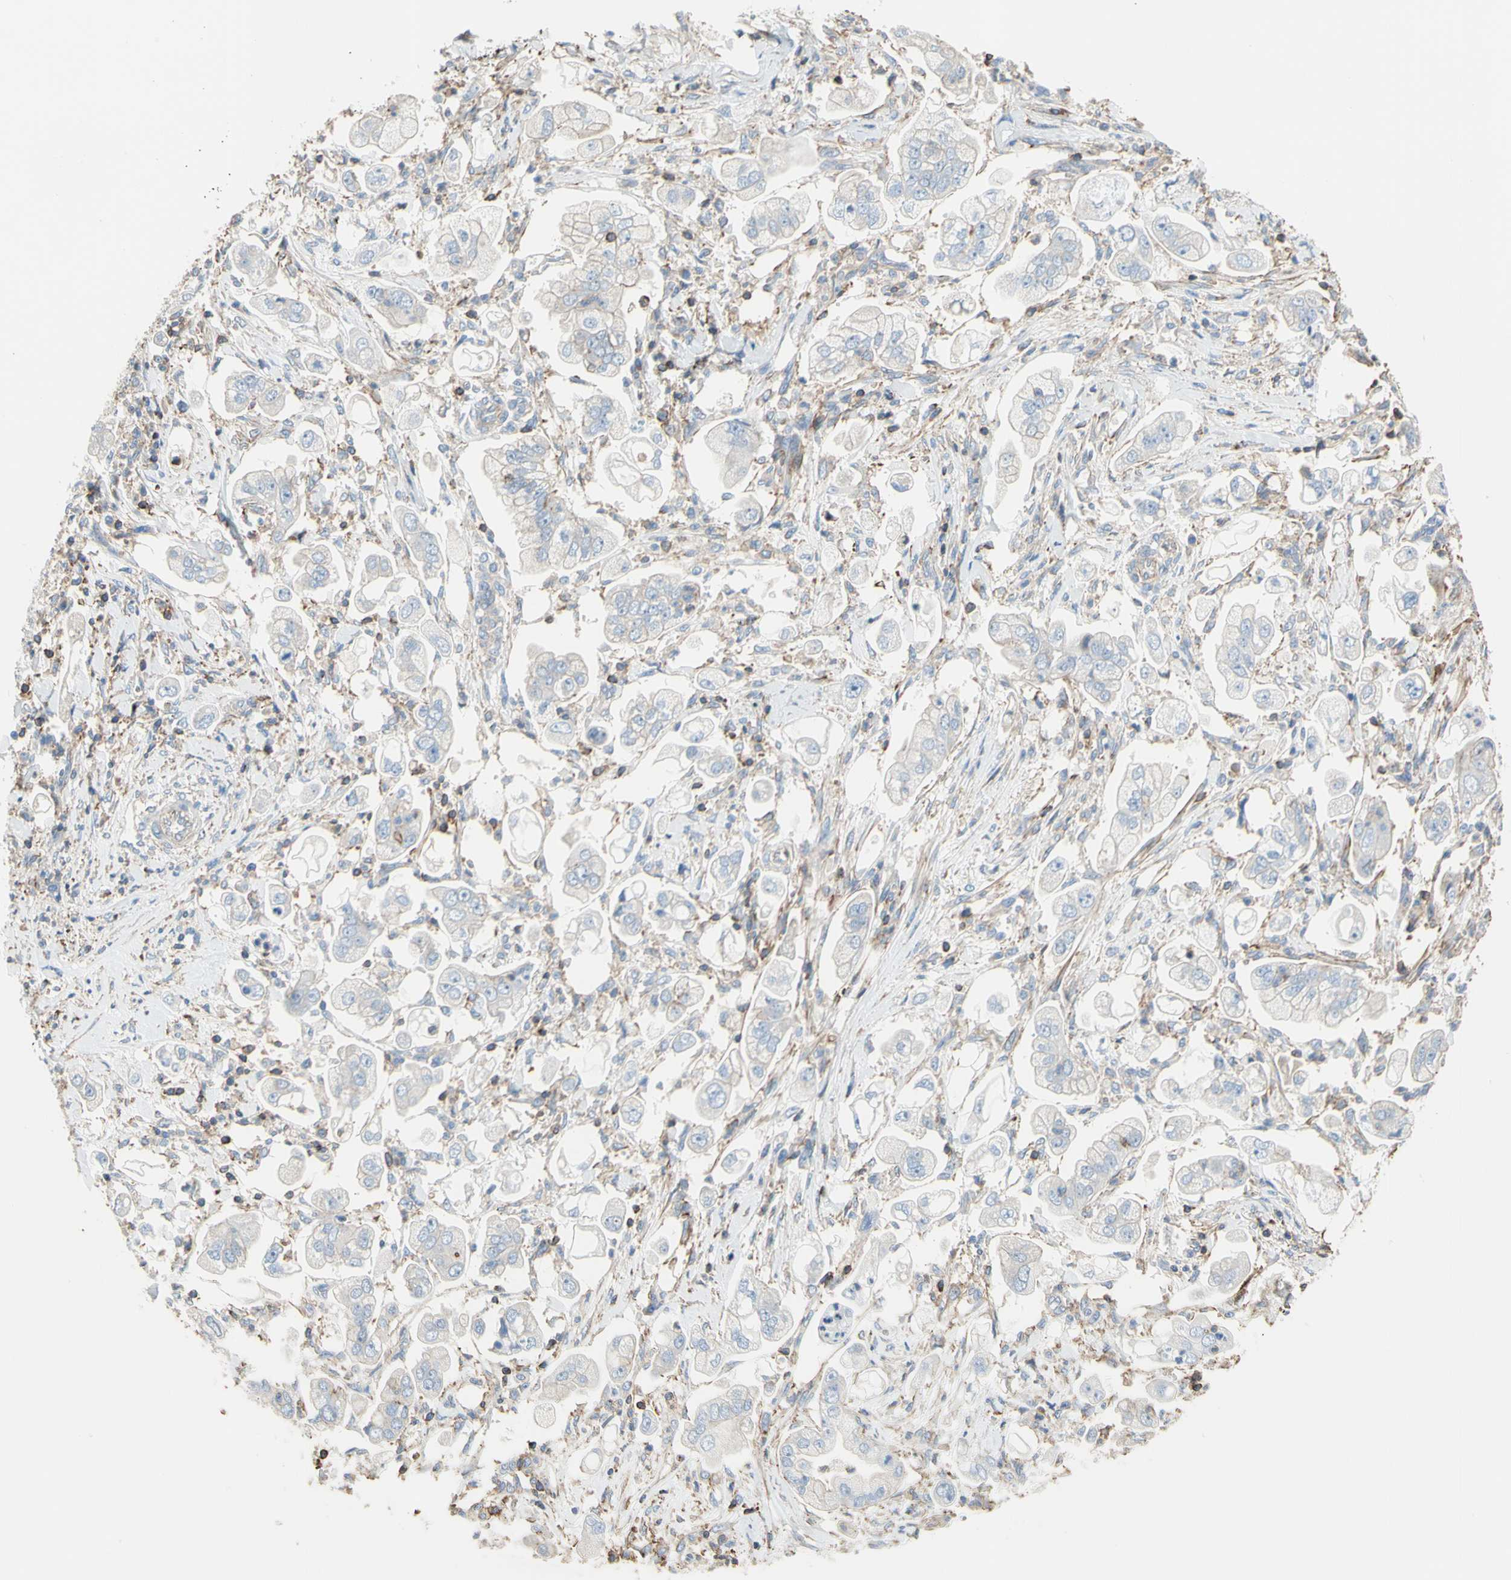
{"staining": {"intensity": "negative", "quantity": "none", "location": "none"}, "tissue": "stomach cancer", "cell_type": "Tumor cells", "image_type": "cancer", "snomed": [{"axis": "morphology", "description": "Adenocarcinoma, NOS"}, {"axis": "topography", "description": "Stomach"}], "caption": "Tumor cells are negative for brown protein staining in adenocarcinoma (stomach).", "gene": "SEMA4C", "patient": {"sex": "male", "age": 62}}